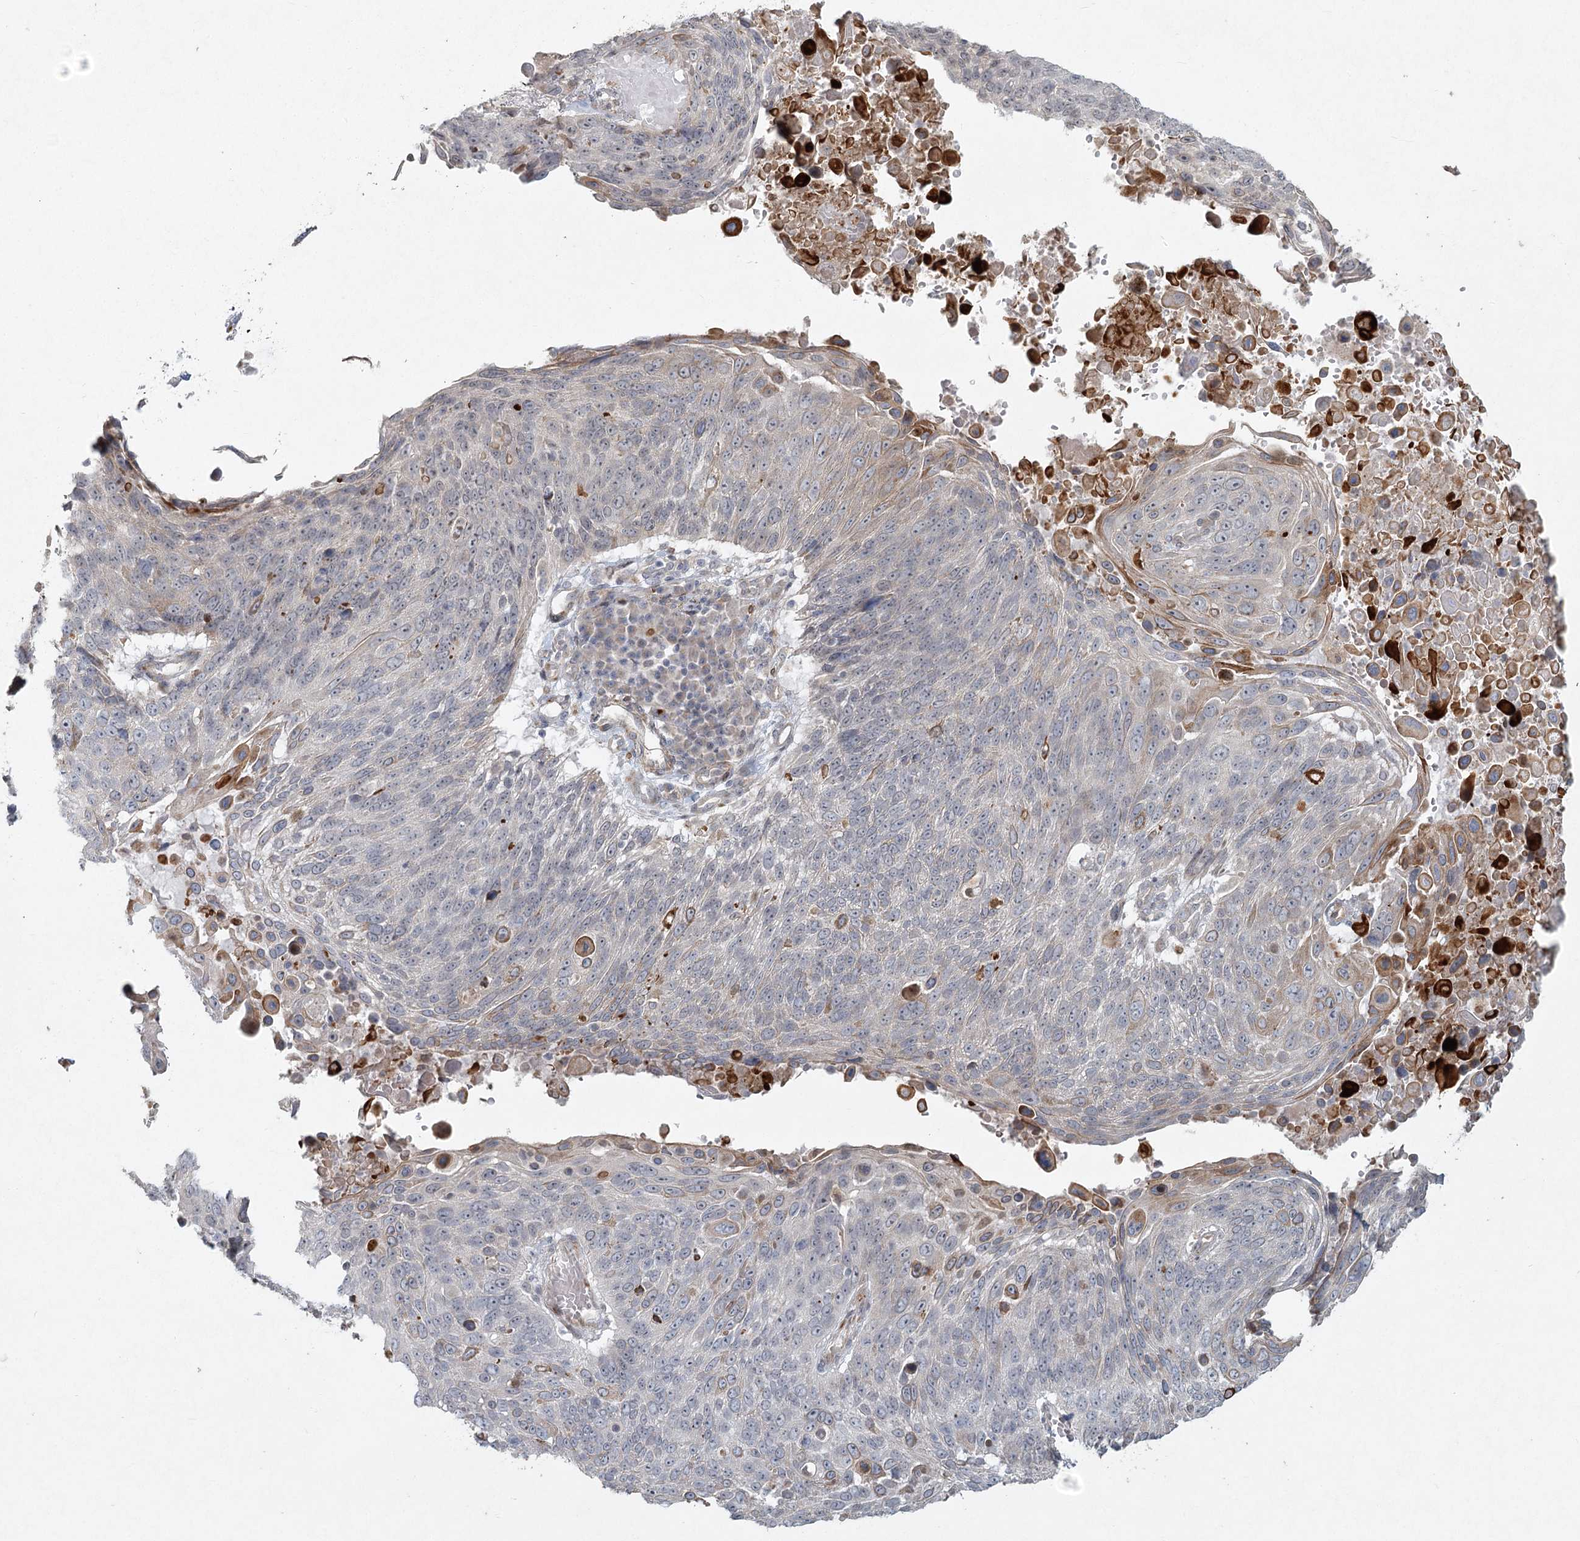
{"staining": {"intensity": "moderate", "quantity": "<25%", "location": "cytoplasmic/membranous"}, "tissue": "lung cancer", "cell_type": "Tumor cells", "image_type": "cancer", "snomed": [{"axis": "morphology", "description": "Squamous cell carcinoma, NOS"}, {"axis": "topography", "description": "Lung"}], "caption": "About <25% of tumor cells in human squamous cell carcinoma (lung) reveal moderate cytoplasmic/membranous protein staining as visualized by brown immunohistochemical staining.", "gene": "LRP2BP", "patient": {"sex": "male", "age": 66}}